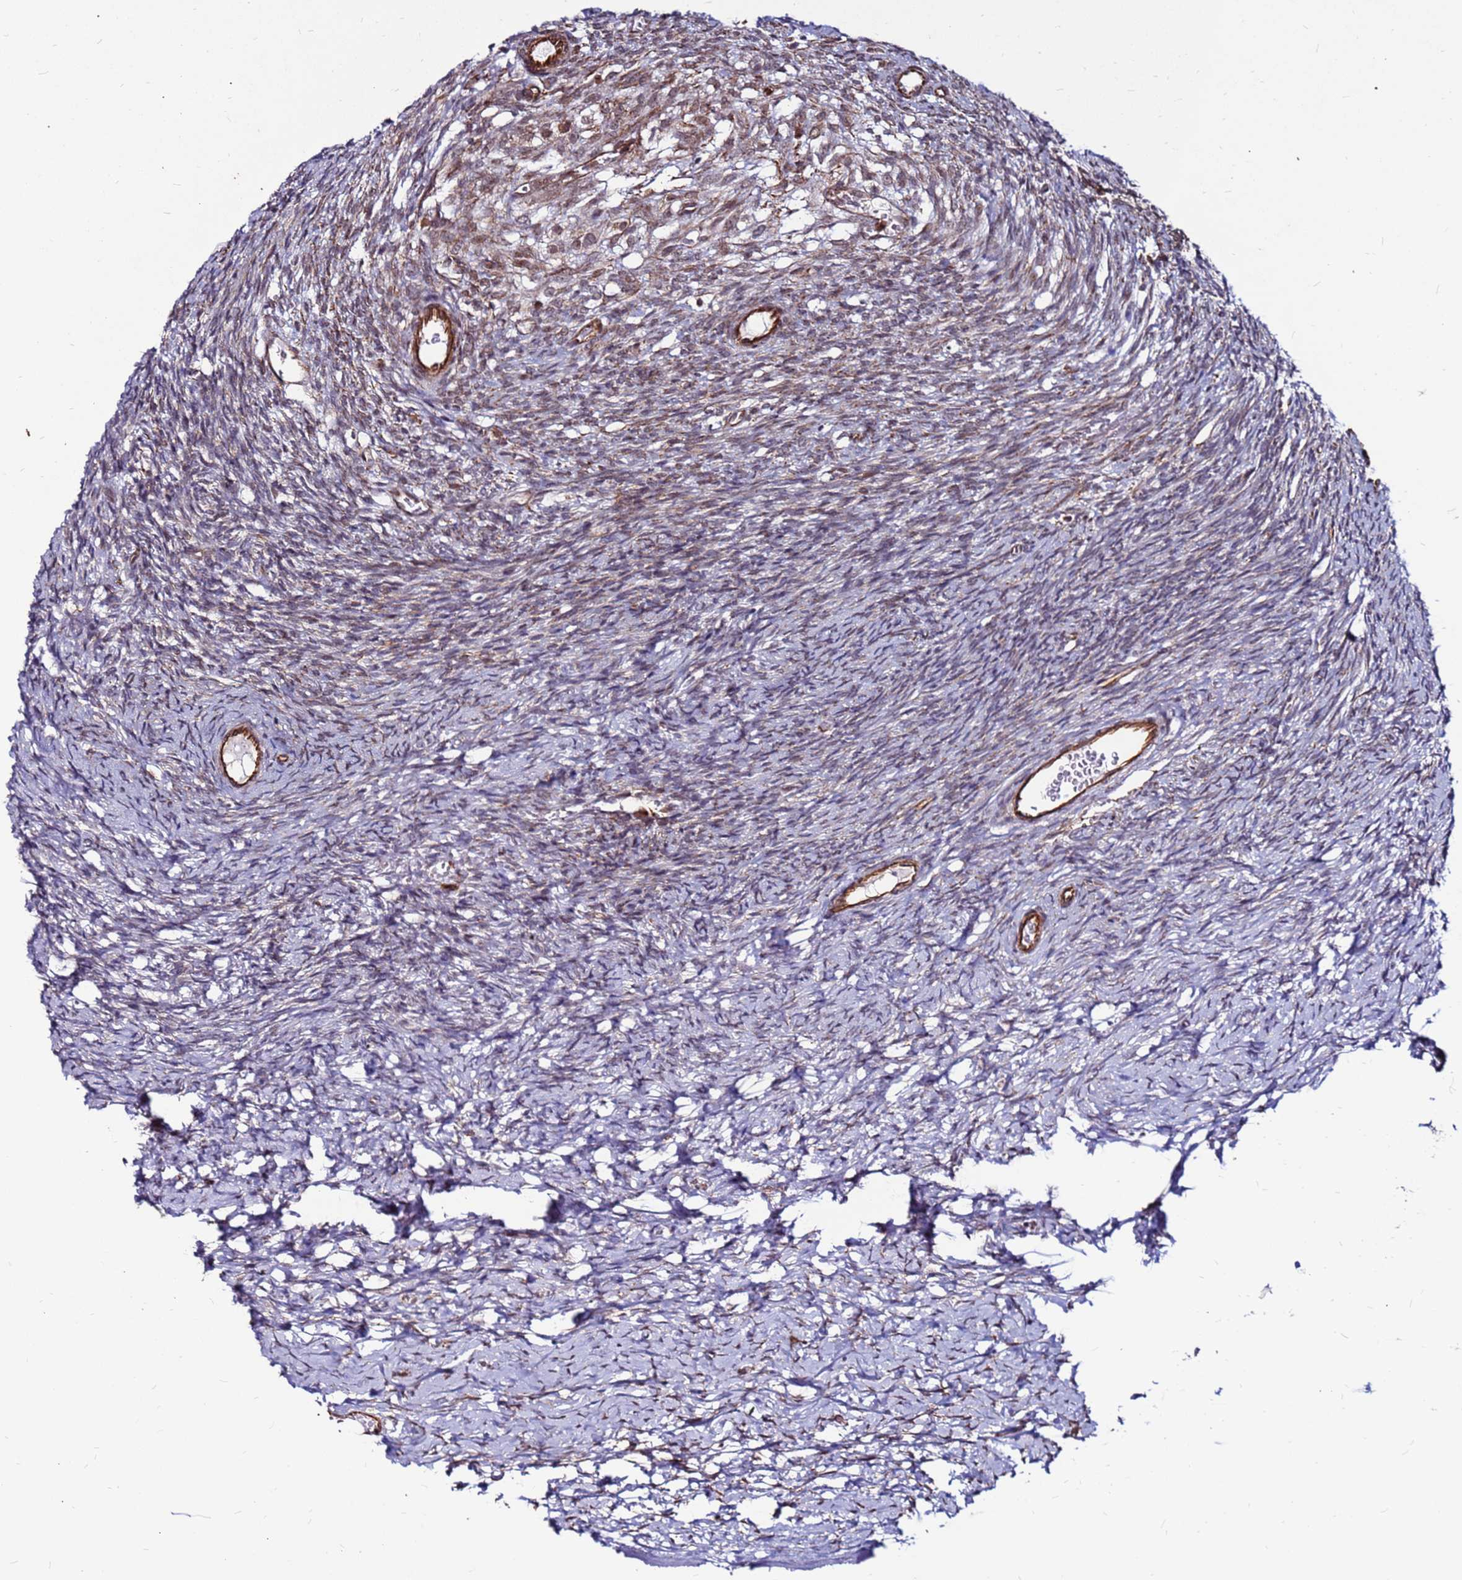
{"staining": {"intensity": "moderate", "quantity": "25%-75%", "location": "cytoplasmic/membranous"}, "tissue": "ovary", "cell_type": "Follicle cells", "image_type": "normal", "snomed": [{"axis": "morphology", "description": "Normal tissue, NOS"}, {"axis": "topography", "description": "Ovary"}], "caption": "An immunohistochemistry histopathology image of normal tissue is shown. Protein staining in brown shows moderate cytoplasmic/membranous positivity in ovary within follicle cells.", "gene": "CLK3", "patient": {"sex": "female", "age": 39}}